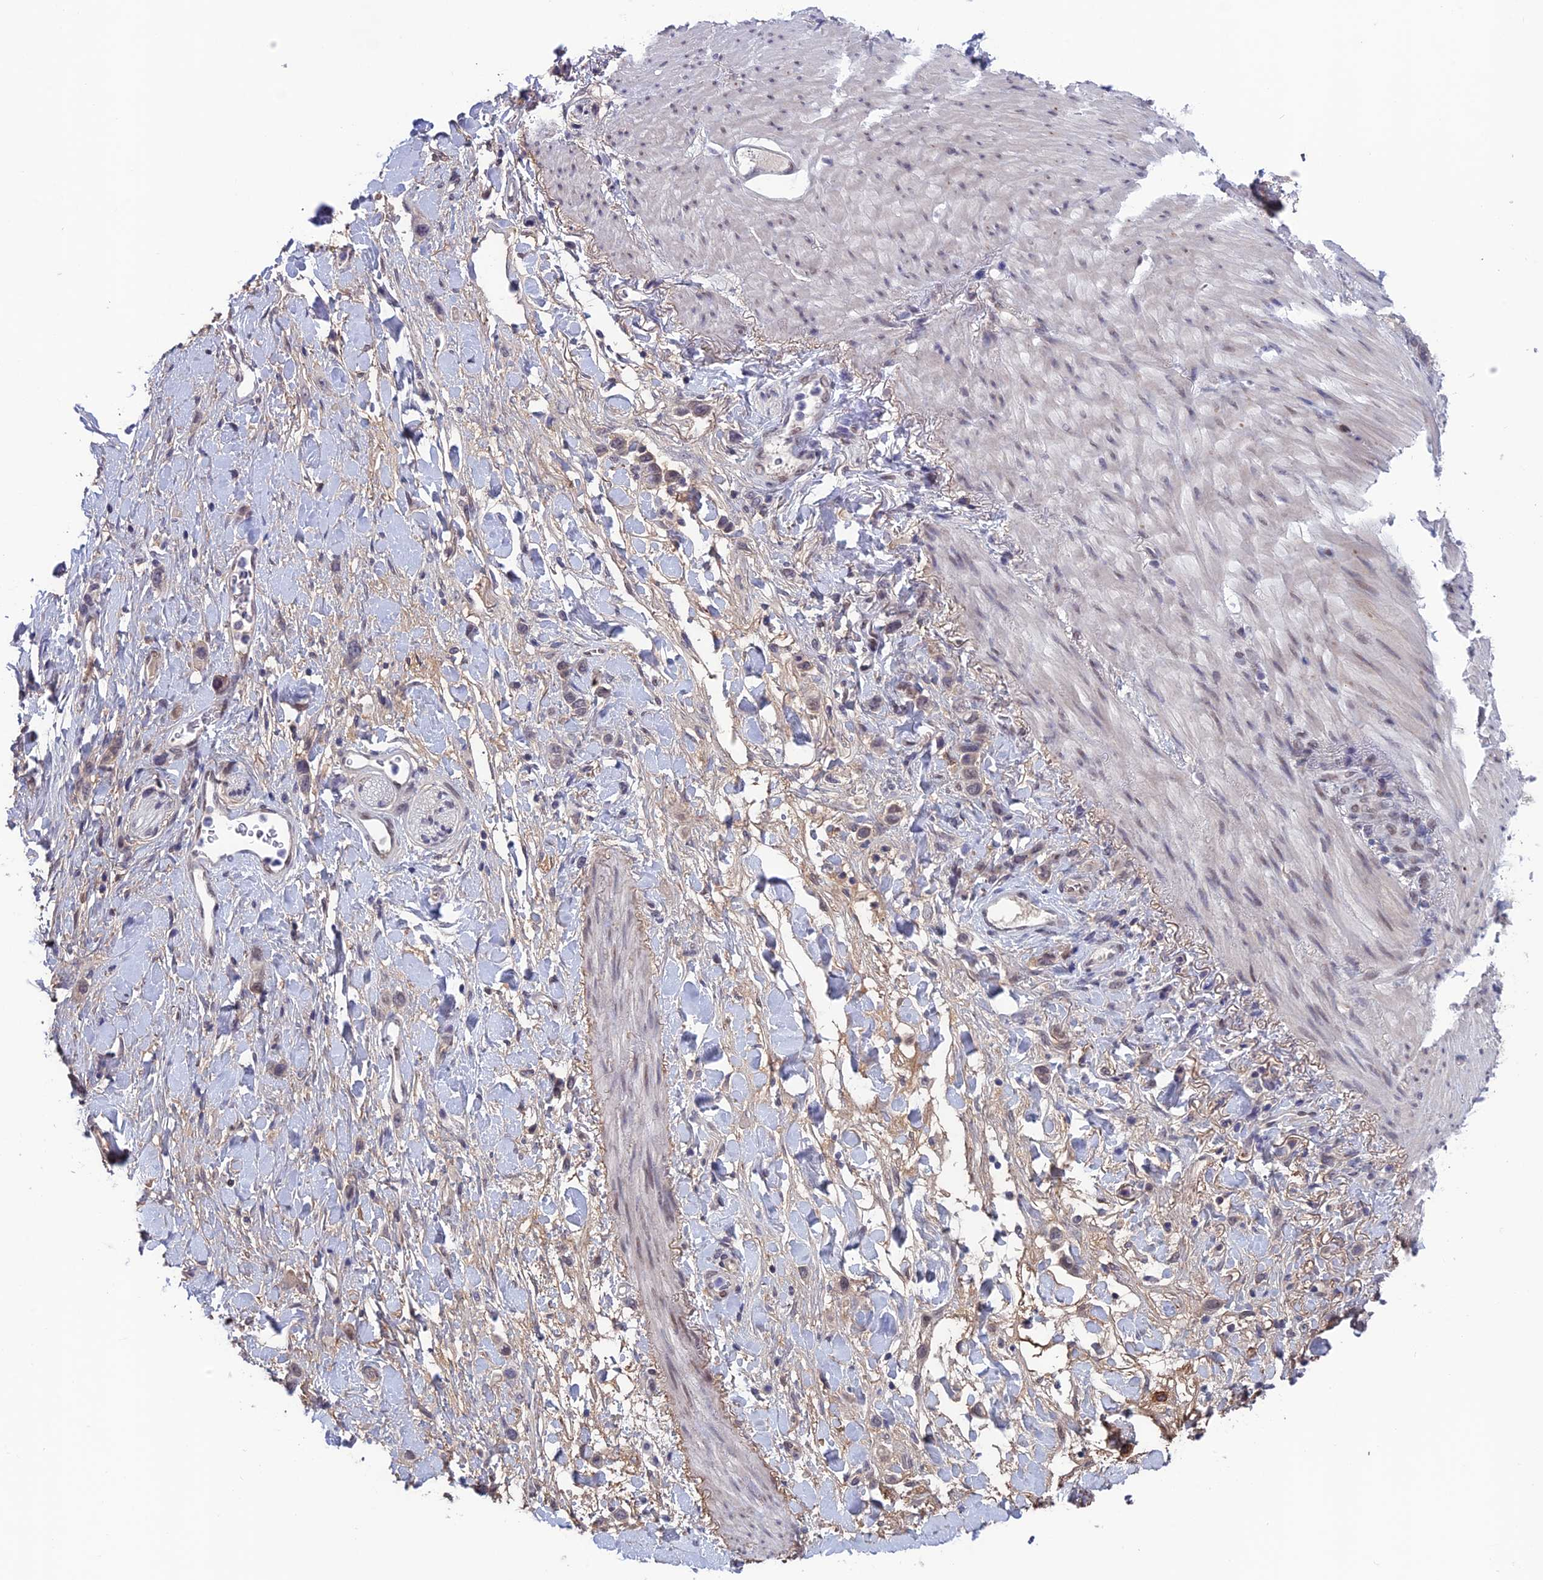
{"staining": {"intensity": "weak", "quantity": "25%-75%", "location": "cytoplasmic/membranous"}, "tissue": "stomach cancer", "cell_type": "Tumor cells", "image_type": "cancer", "snomed": [{"axis": "morphology", "description": "Adenocarcinoma, NOS"}, {"axis": "topography", "description": "Stomach"}], "caption": "Stomach cancer (adenocarcinoma) stained for a protein (brown) exhibits weak cytoplasmic/membranous positive expression in about 25%-75% of tumor cells.", "gene": "FKBPL", "patient": {"sex": "female", "age": 65}}